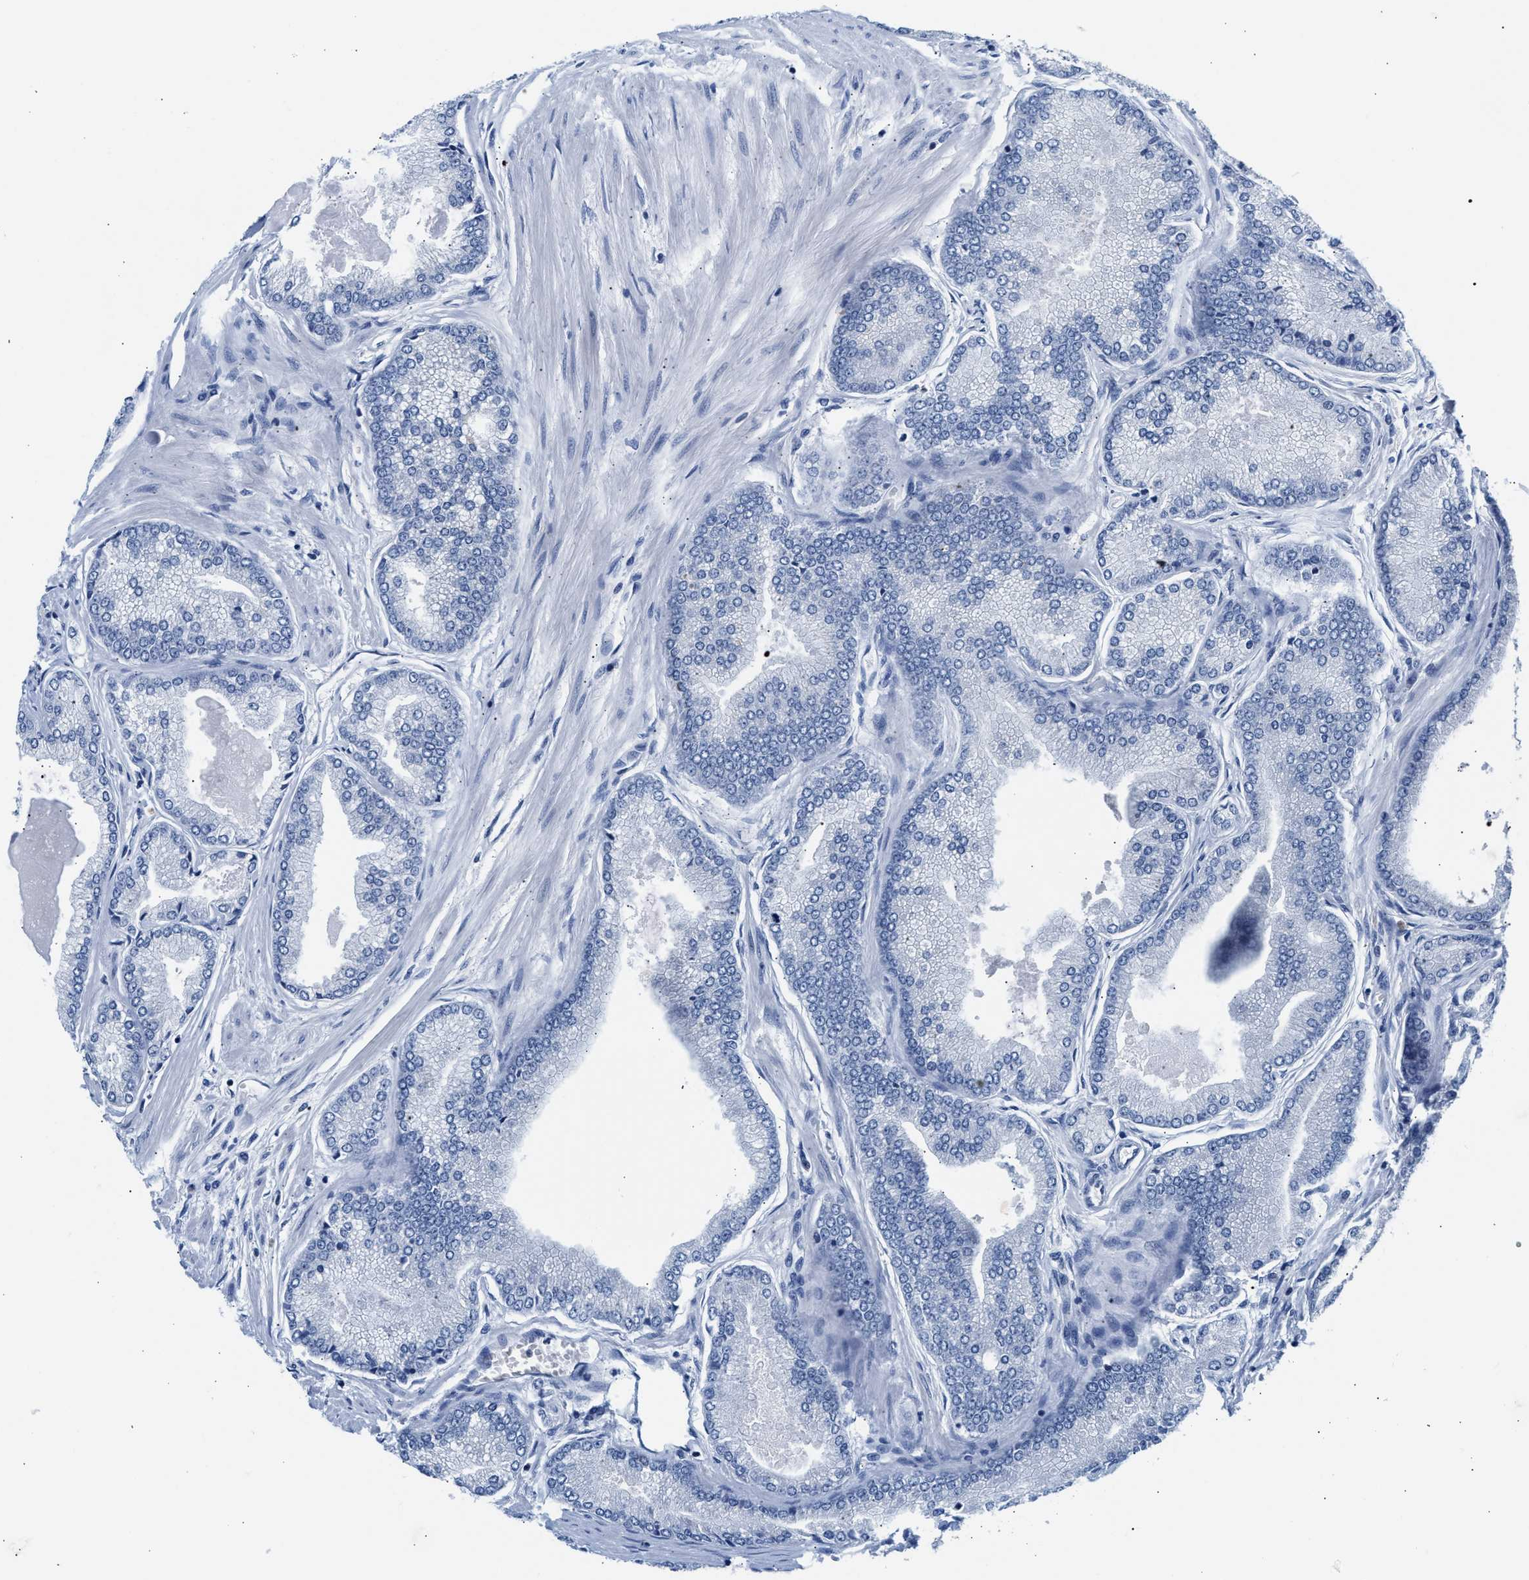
{"staining": {"intensity": "negative", "quantity": "none", "location": "none"}, "tissue": "prostate cancer", "cell_type": "Tumor cells", "image_type": "cancer", "snomed": [{"axis": "morphology", "description": "Adenocarcinoma, High grade"}, {"axis": "topography", "description": "Prostate"}], "caption": "This is an immunohistochemistry histopathology image of prostate adenocarcinoma (high-grade). There is no staining in tumor cells.", "gene": "SLIT2", "patient": {"sex": "male", "age": 61}}